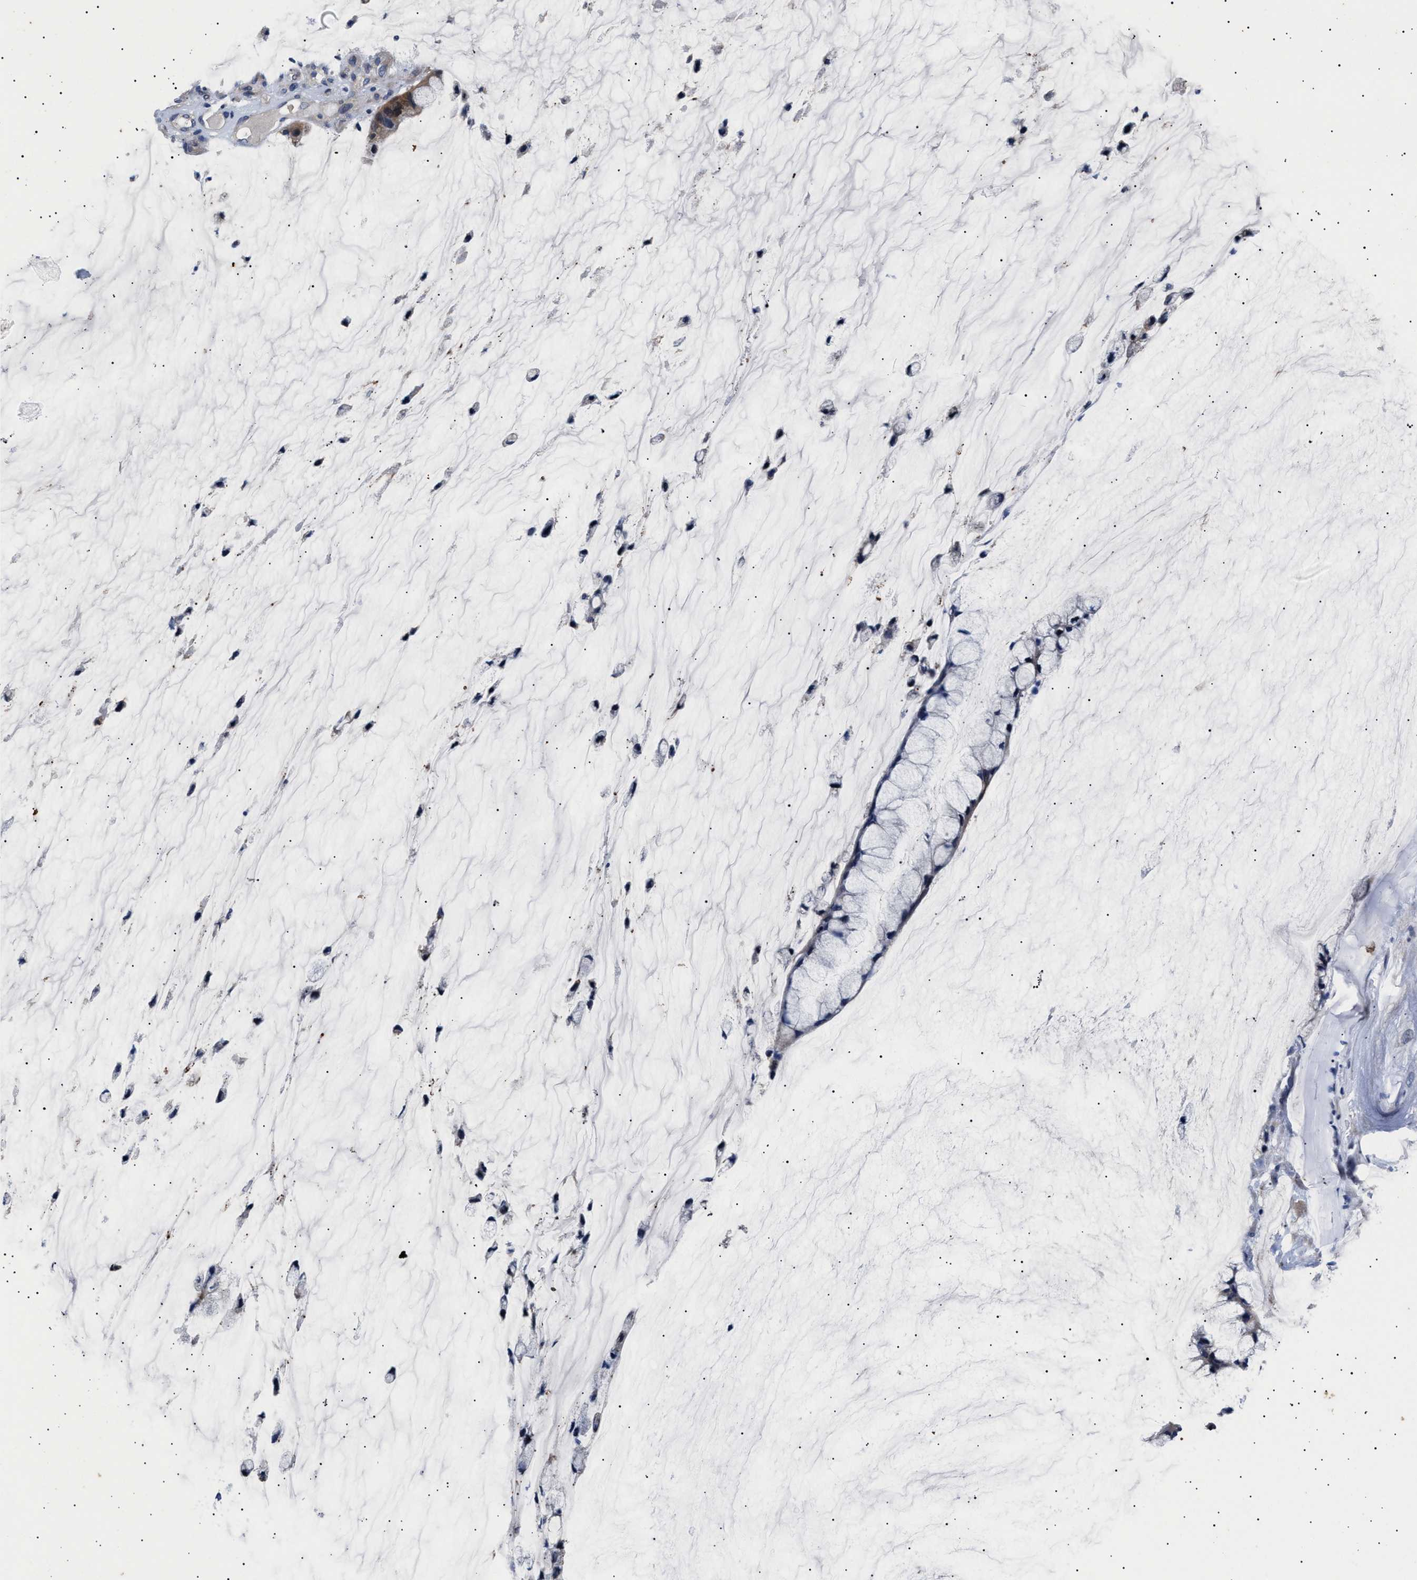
{"staining": {"intensity": "weak", "quantity": "25%-75%", "location": "cytoplasmic/membranous"}, "tissue": "ovarian cancer", "cell_type": "Tumor cells", "image_type": "cancer", "snomed": [{"axis": "morphology", "description": "Cystadenocarcinoma, mucinous, NOS"}, {"axis": "topography", "description": "Ovary"}], "caption": "High-magnification brightfield microscopy of mucinous cystadenocarcinoma (ovarian) stained with DAB (3,3'-diaminobenzidine) (brown) and counterstained with hematoxylin (blue). tumor cells exhibit weak cytoplasmic/membranous positivity is identified in about25%-75% of cells. (DAB (3,3'-diaminobenzidine) IHC, brown staining for protein, blue staining for nuclei).", "gene": "HEMGN", "patient": {"sex": "female", "age": 39}}